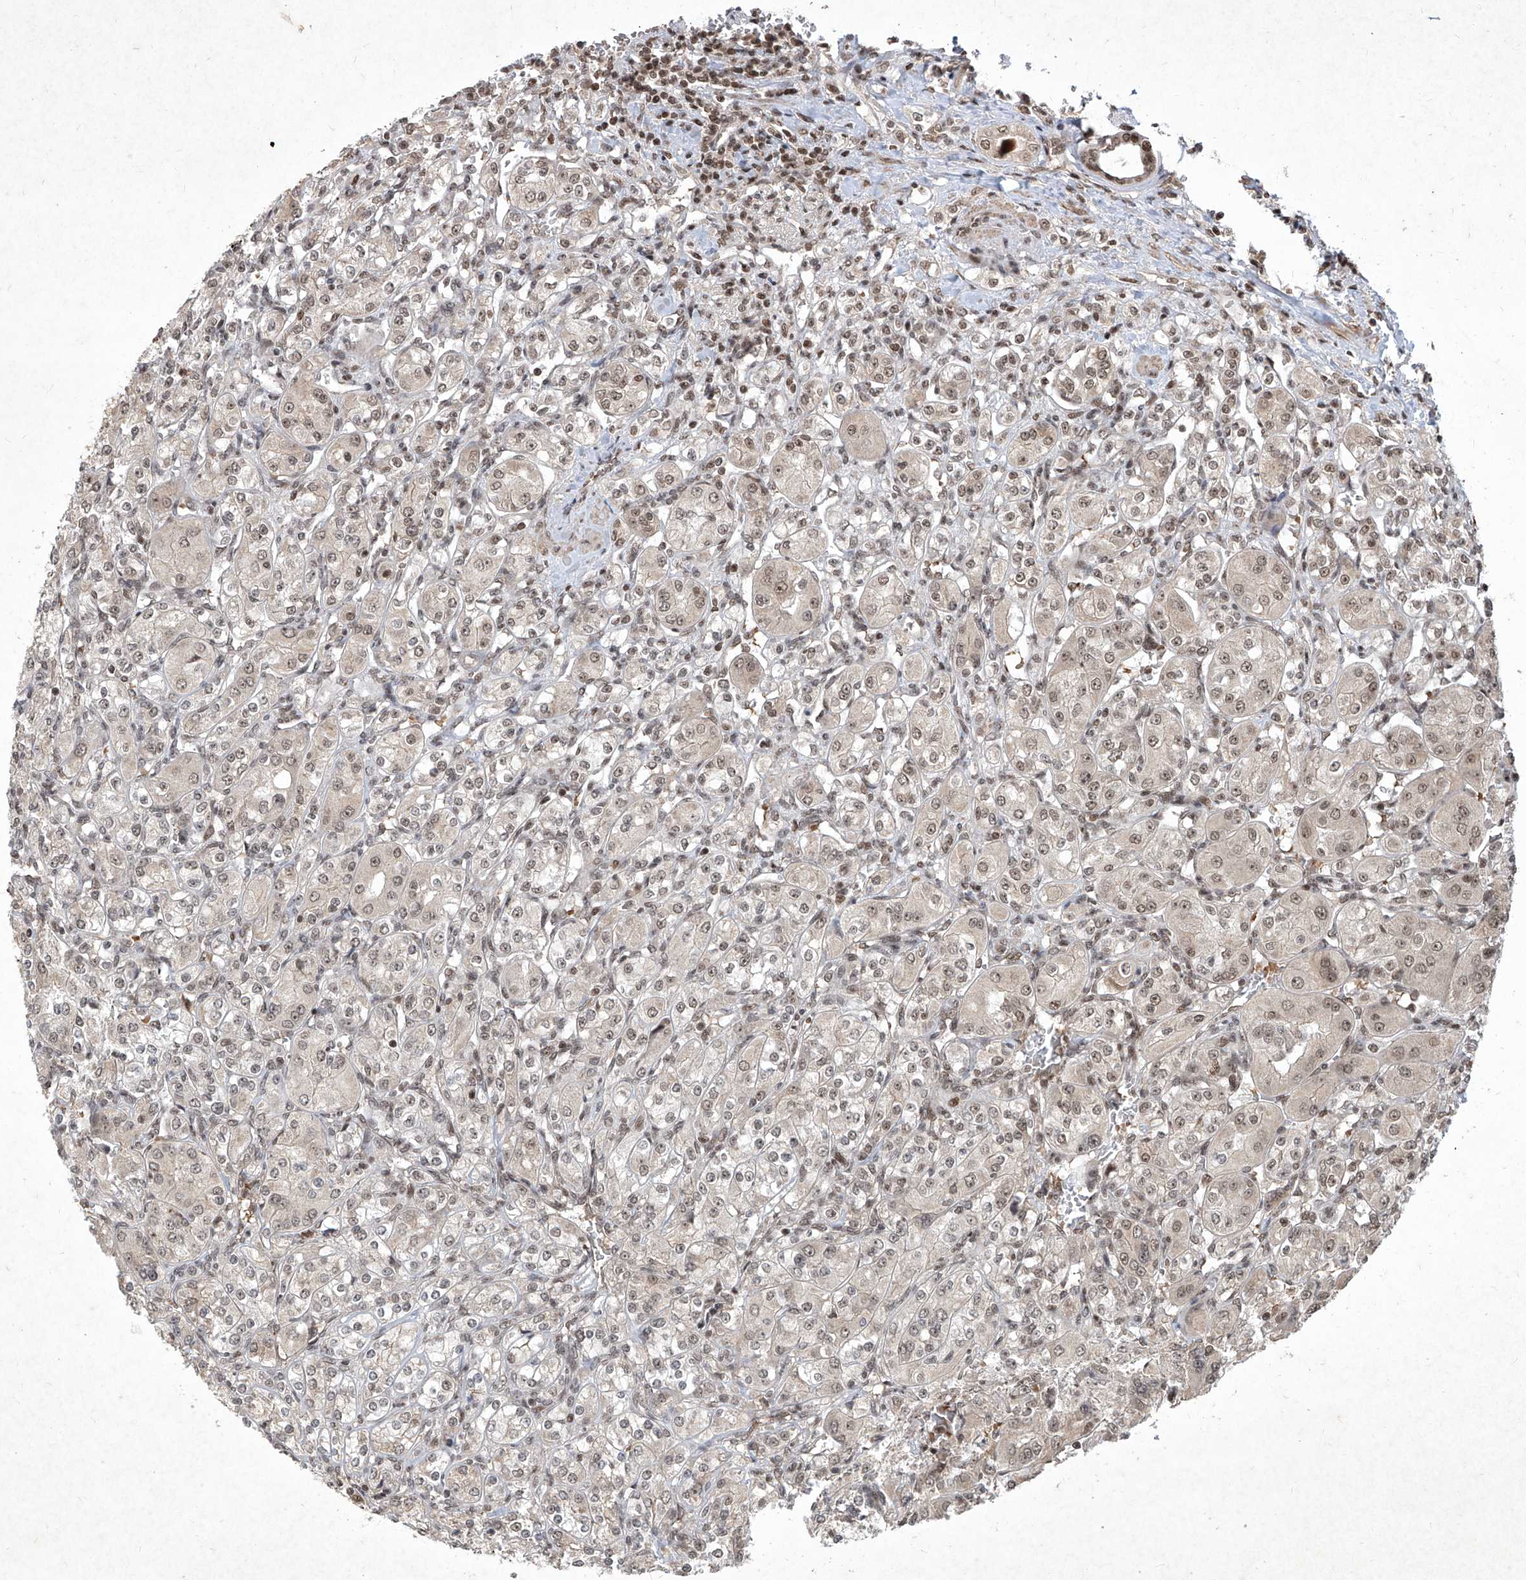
{"staining": {"intensity": "weak", "quantity": ">75%", "location": "nuclear"}, "tissue": "renal cancer", "cell_type": "Tumor cells", "image_type": "cancer", "snomed": [{"axis": "morphology", "description": "Adenocarcinoma, NOS"}, {"axis": "topography", "description": "Kidney"}], "caption": "Immunohistochemical staining of adenocarcinoma (renal) displays weak nuclear protein staining in approximately >75% of tumor cells.", "gene": "IRF2", "patient": {"sex": "male", "age": 77}}